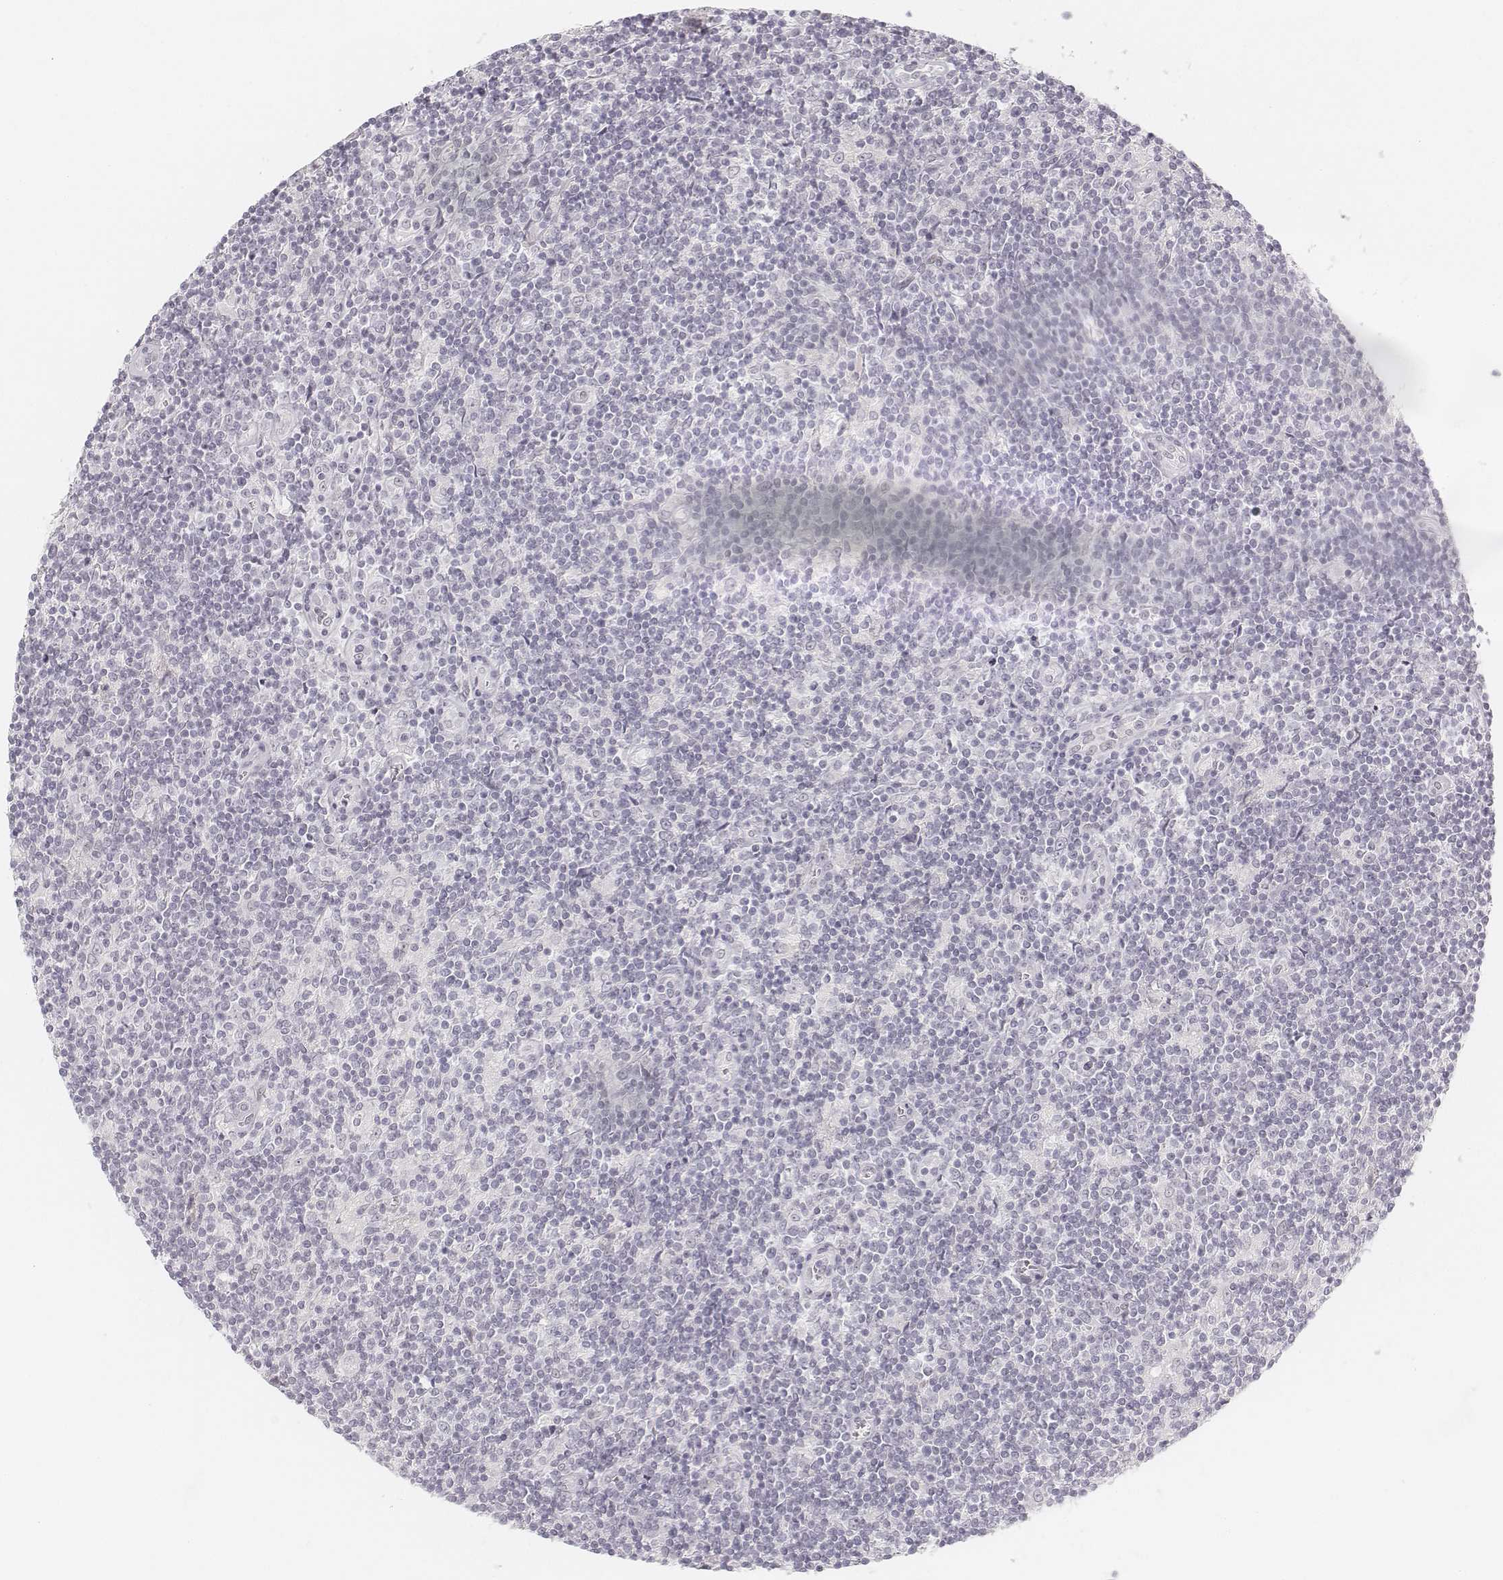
{"staining": {"intensity": "negative", "quantity": "none", "location": "none"}, "tissue": "lymphoma", "cell_type": "Tumor cells", "image_type": "cancer", "snomed": [{"axis": "morphology", "description": "Hodgkin's disease, NOS"}, {"axis": "topography", "description": "Lymph node"}], "caption": "A micrograph of Hodgkin's disease stained for a protein shows no brown staining in tumor cells.", "gene": "KRTAP2-1", "patient": {"sex": "male", "age": 40}}